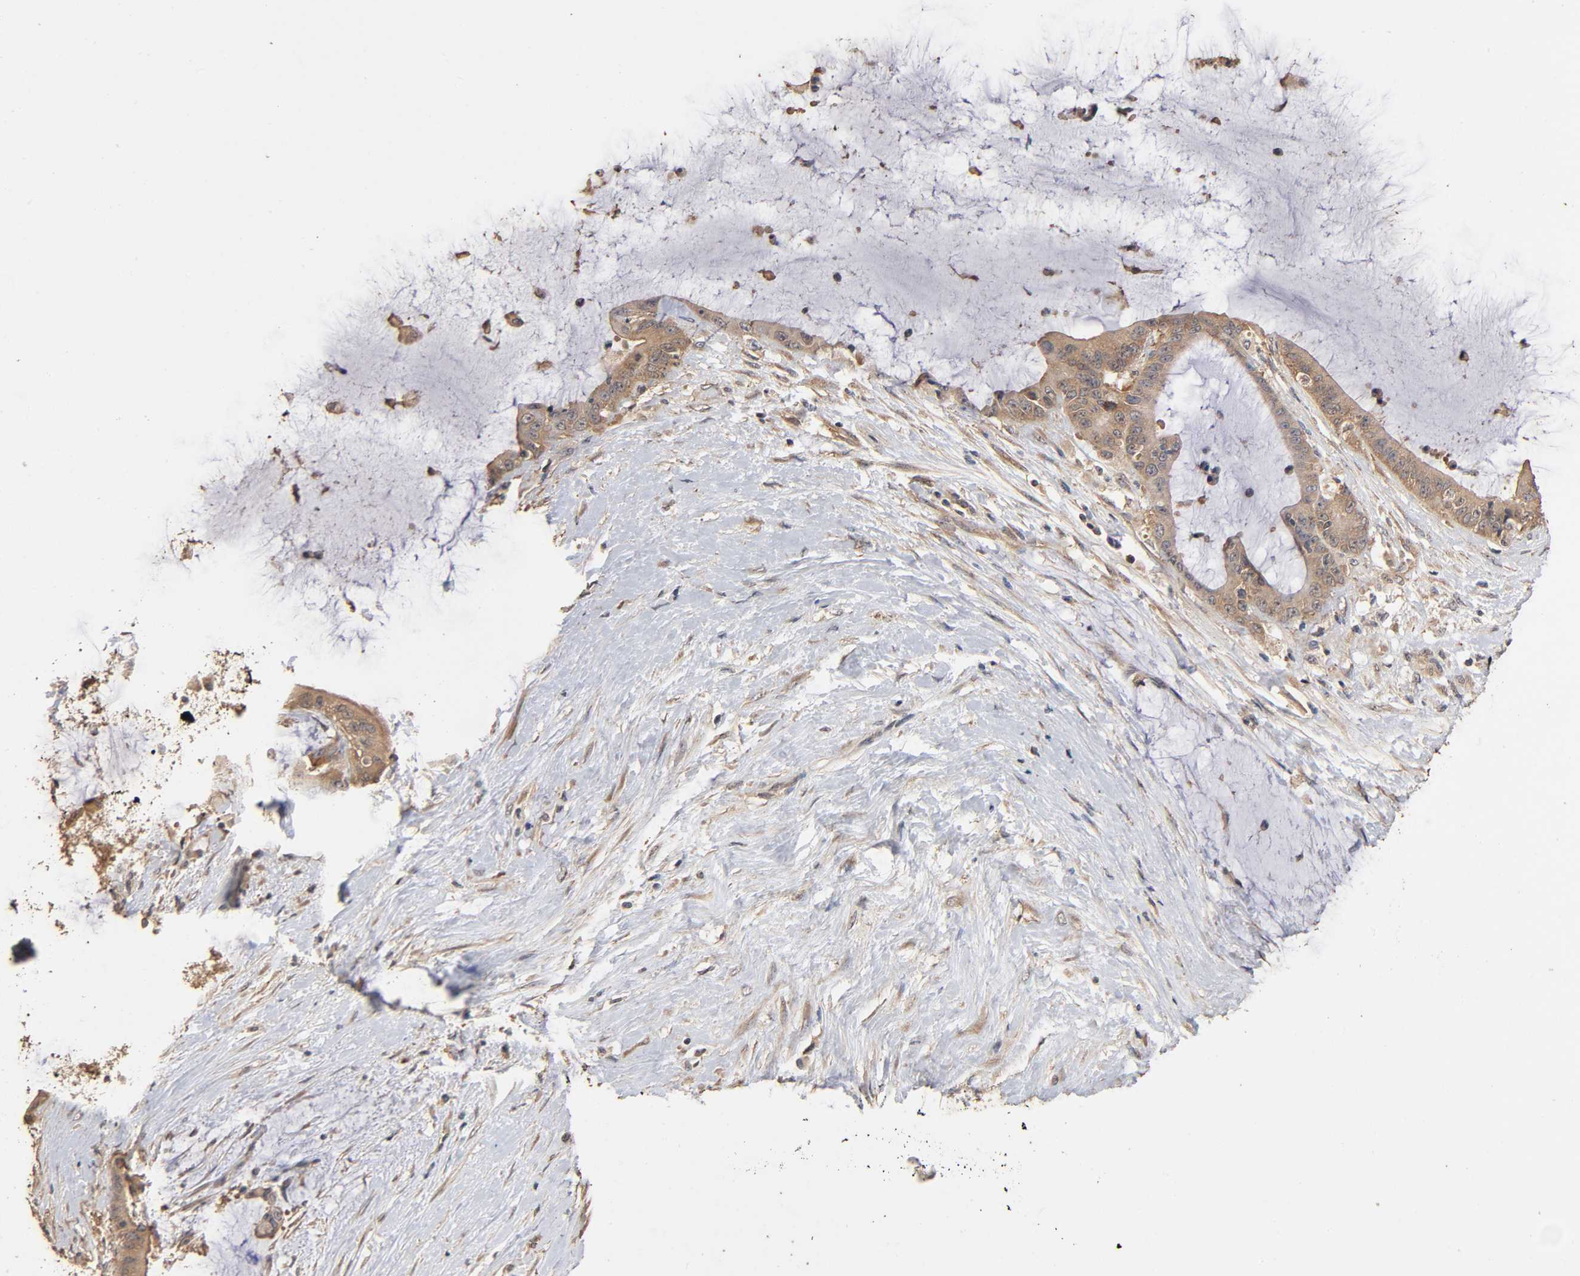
{"staining": {"intensity": "weak", "quantity": ">75%", "location": "cytoplasmic/membranous"}, "tissue": "liver cancer", "cell_type": "Tumor cells", "image_type": "cancer", "snomed": [{"axis": "morphology", "description": "Cholangiocarcinoma"}, {"axis": "topography", "description": "Liver"}], "caption": "A micrograph showing weak cytoplasmic/membranous staining in approximately >75% of tumor cells in liver cancer (cholangiocarcinoma), as visualized by brown immunohistochemical staining.", "gene": "ARHGEF7", "patient": {"sex": "female", "age": 73}}